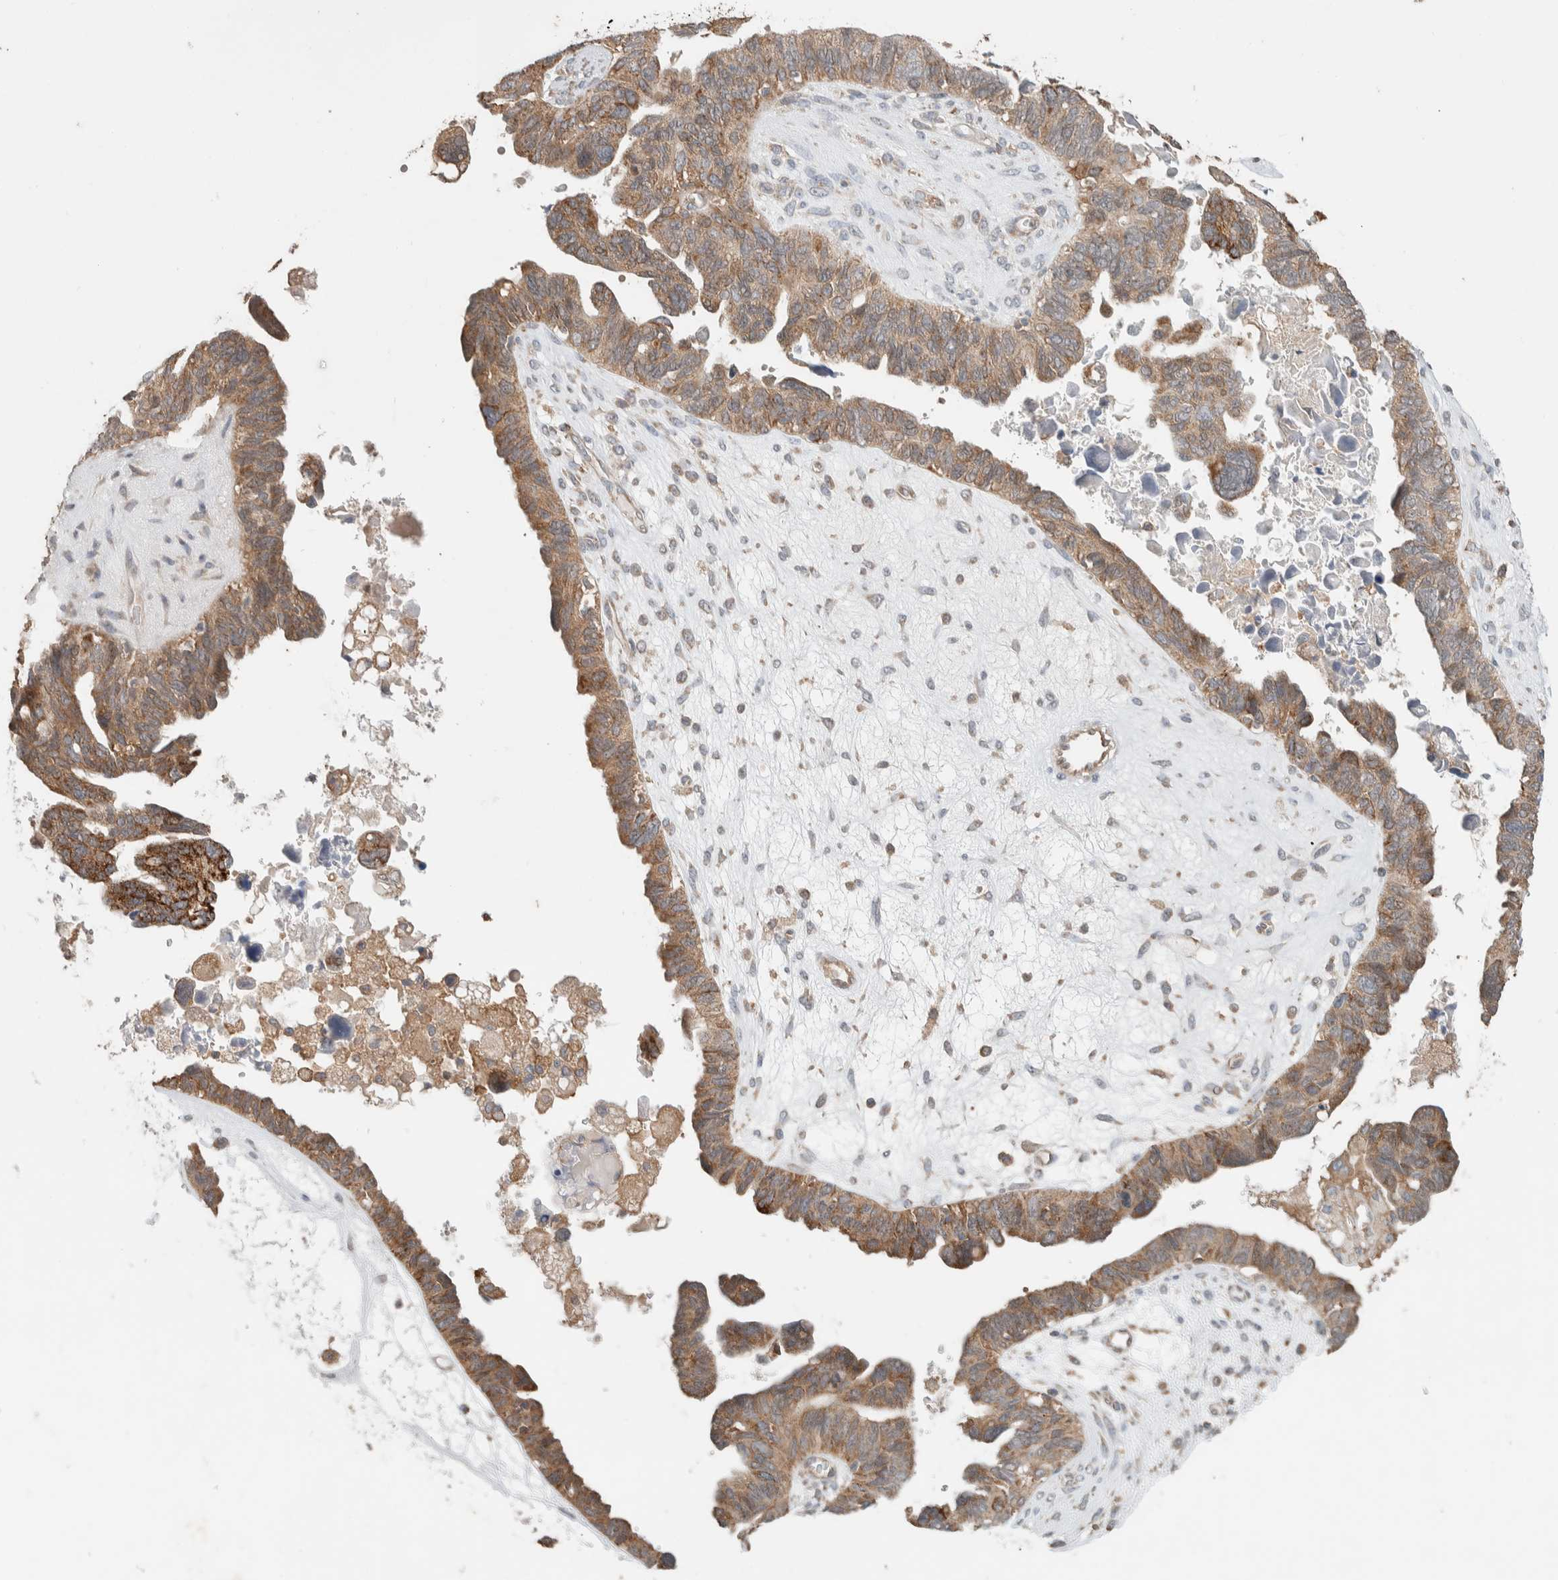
{"staining": {"intensity": "moderate", "quantity": ">75%", "location": "cytoplasmic/membranous"}, "tissue": "ovarian cancer", "cell_type": "Tumor cells", "image_type": "cancer", "snomed": [{"axis": "morphology", "description": "Cystadenocarcinoma, serous, NOS"}, {"axis": "topography", "description": "Ovary"}], "caption": "Serous cystadenocarcinoma (ovarian) was stained to show a protein in brown. There is medium levels of moderate cytoplasmic/membranous positivity in approximately >75% of tumor cells. (DAB (3,3'-diaminobenzidine) IHC with brightfield microscopy, high magnification).", "gene": "DEPTOR", "patient": {"sex": "female", "age": 79}}